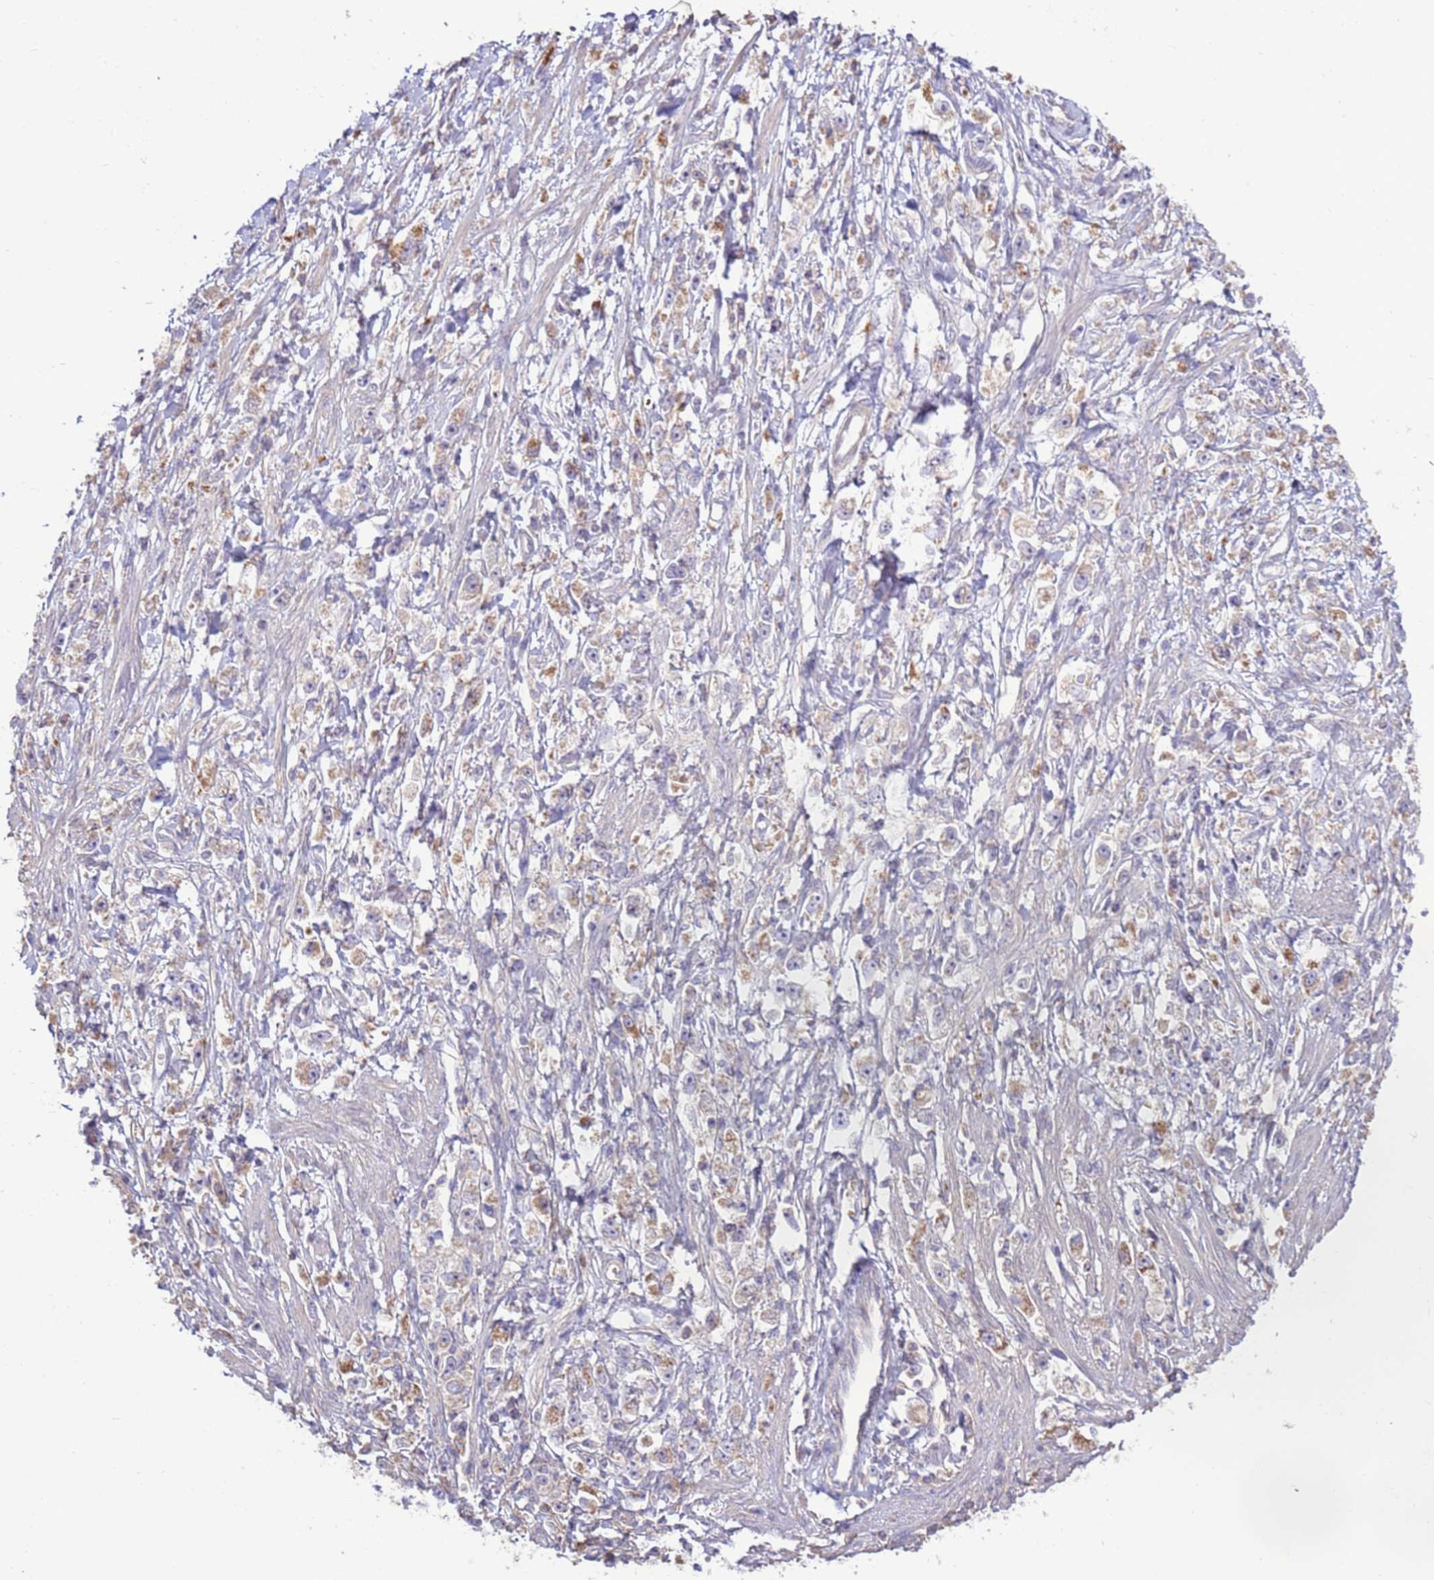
{"staining": {"intensity": "weak", "quantity": "<25%", "location": "cytoplasmic/membranous"}, "tissue": "stomach cancer", "cell_type": "Tumor cells", "image_type": "cancer", "snomed": [{"axis": "morphology", "description": "Adenocarcinoma, NOS"}, {"axis": "topography", "description": "Stomach"}], "caption": "A high-resolution histopathology image shows immunohistochemistry (IHC) staining of adenocarcinoma (stomach), which reveals no significant staining in tumor cells. (Stains: DAB (3,3'-diaminobenzidine) IHC with hematoxylin counter stain, Microscopy: brightfield microscopy at high magnification).", "gene": "EVA1B", "patient": {"sex": "female", "age": 59}}